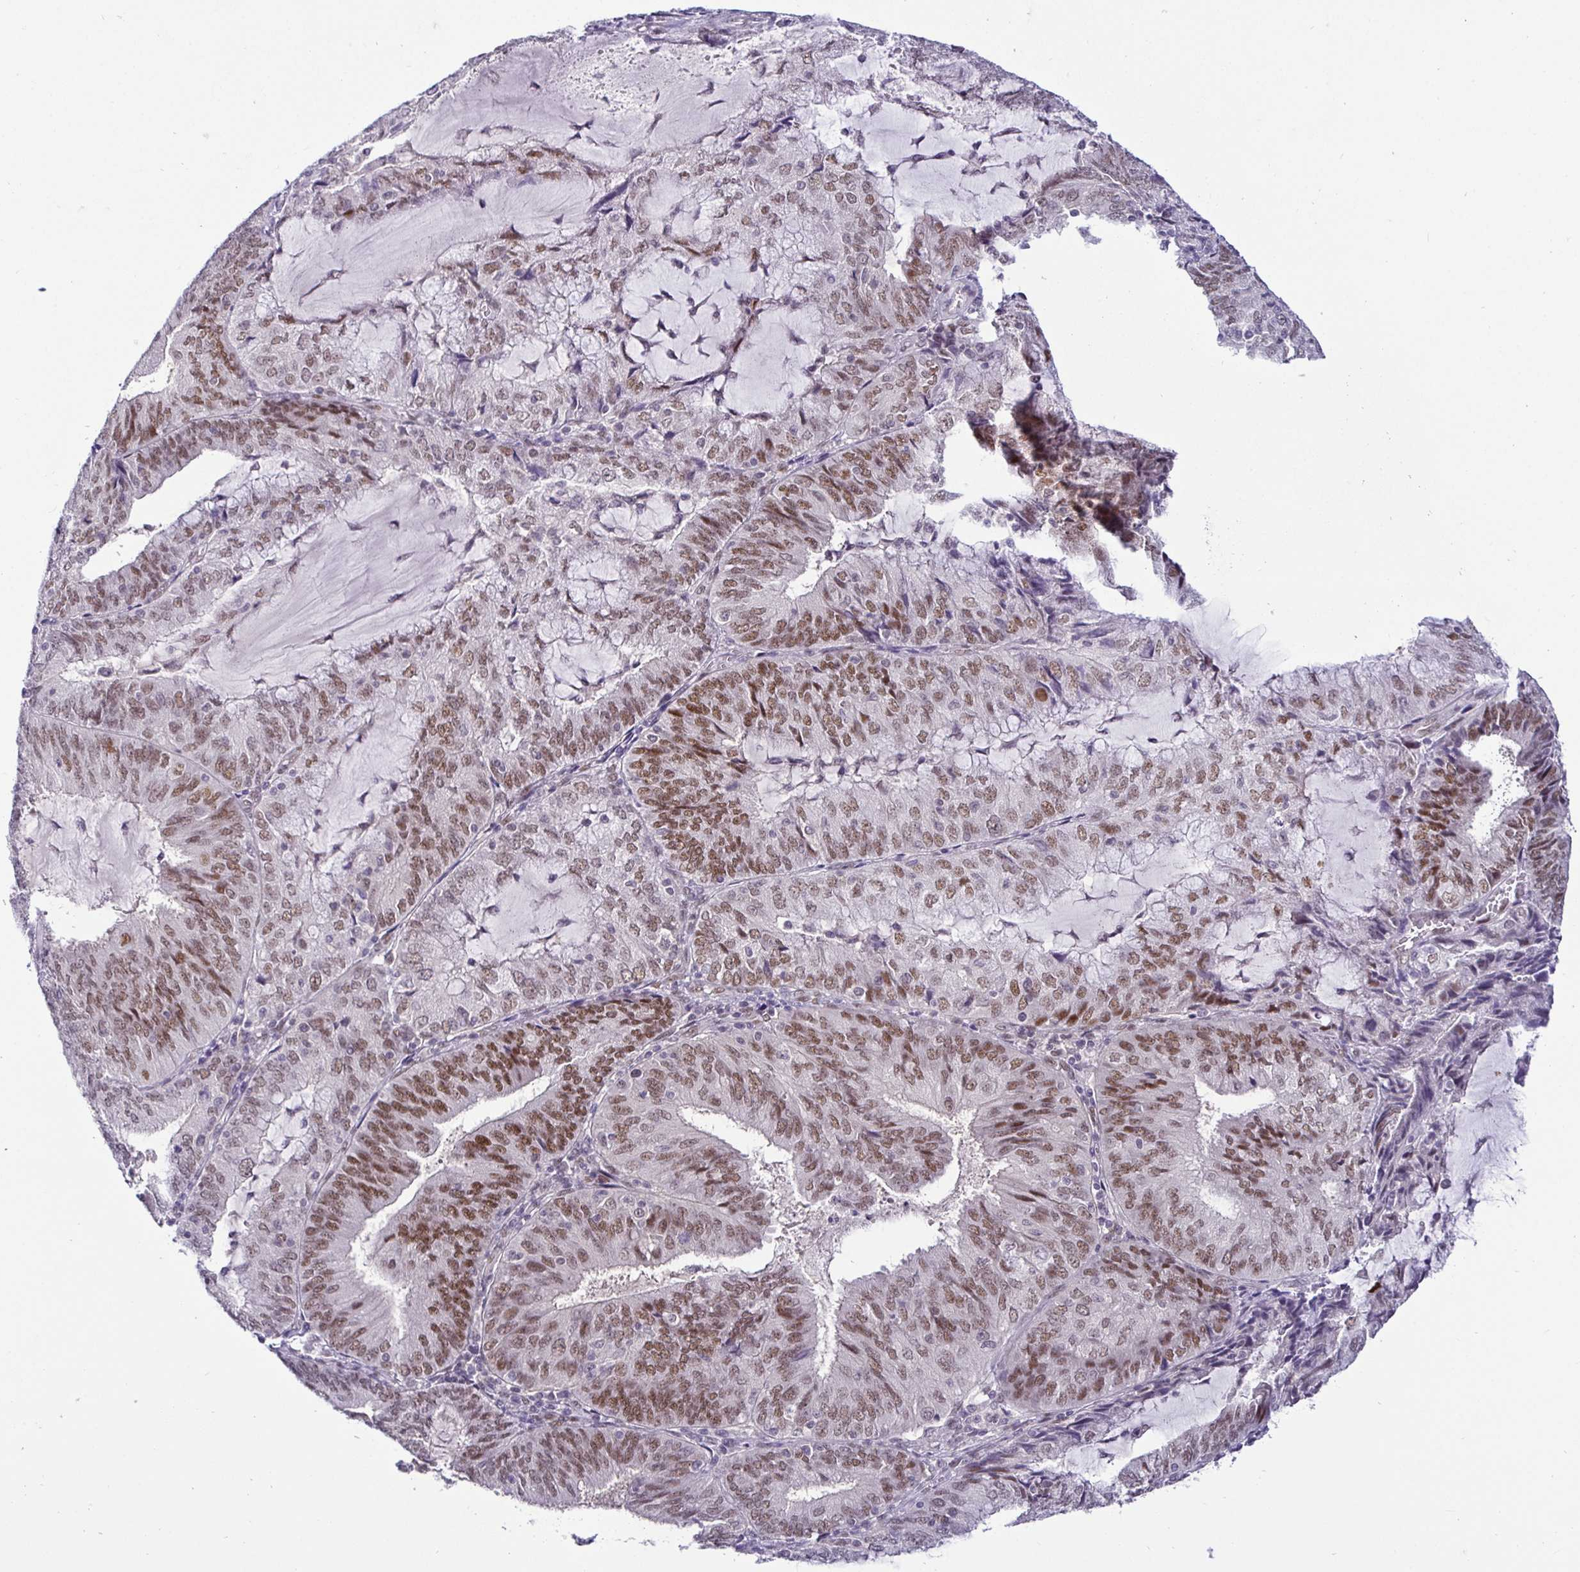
{"staining": {"intensity": "moderate", "quantity": ">75%", "location": "nuclear"}, "tissue": "endometrial cancer", "cell_type": "Tumor cells", "image_type": "cancer", "snomed": [{"axis": "morphology", "description": "Adenocarcinoma, NOS"}, {"axis": "topography", "description": "Endometrium"}], "caption": "DAB immunohistochemical staining of human endometrial cancer (adenocarcinoma) shows moderate nuclear protein staining in about >75% of tumor cells. (DAB (3,3'-diaminobenzidine) = brown stain, brightfield microscopy at high magnification).", "gene": "NUP188", "patient": {"sex": "female", "age": 81}}